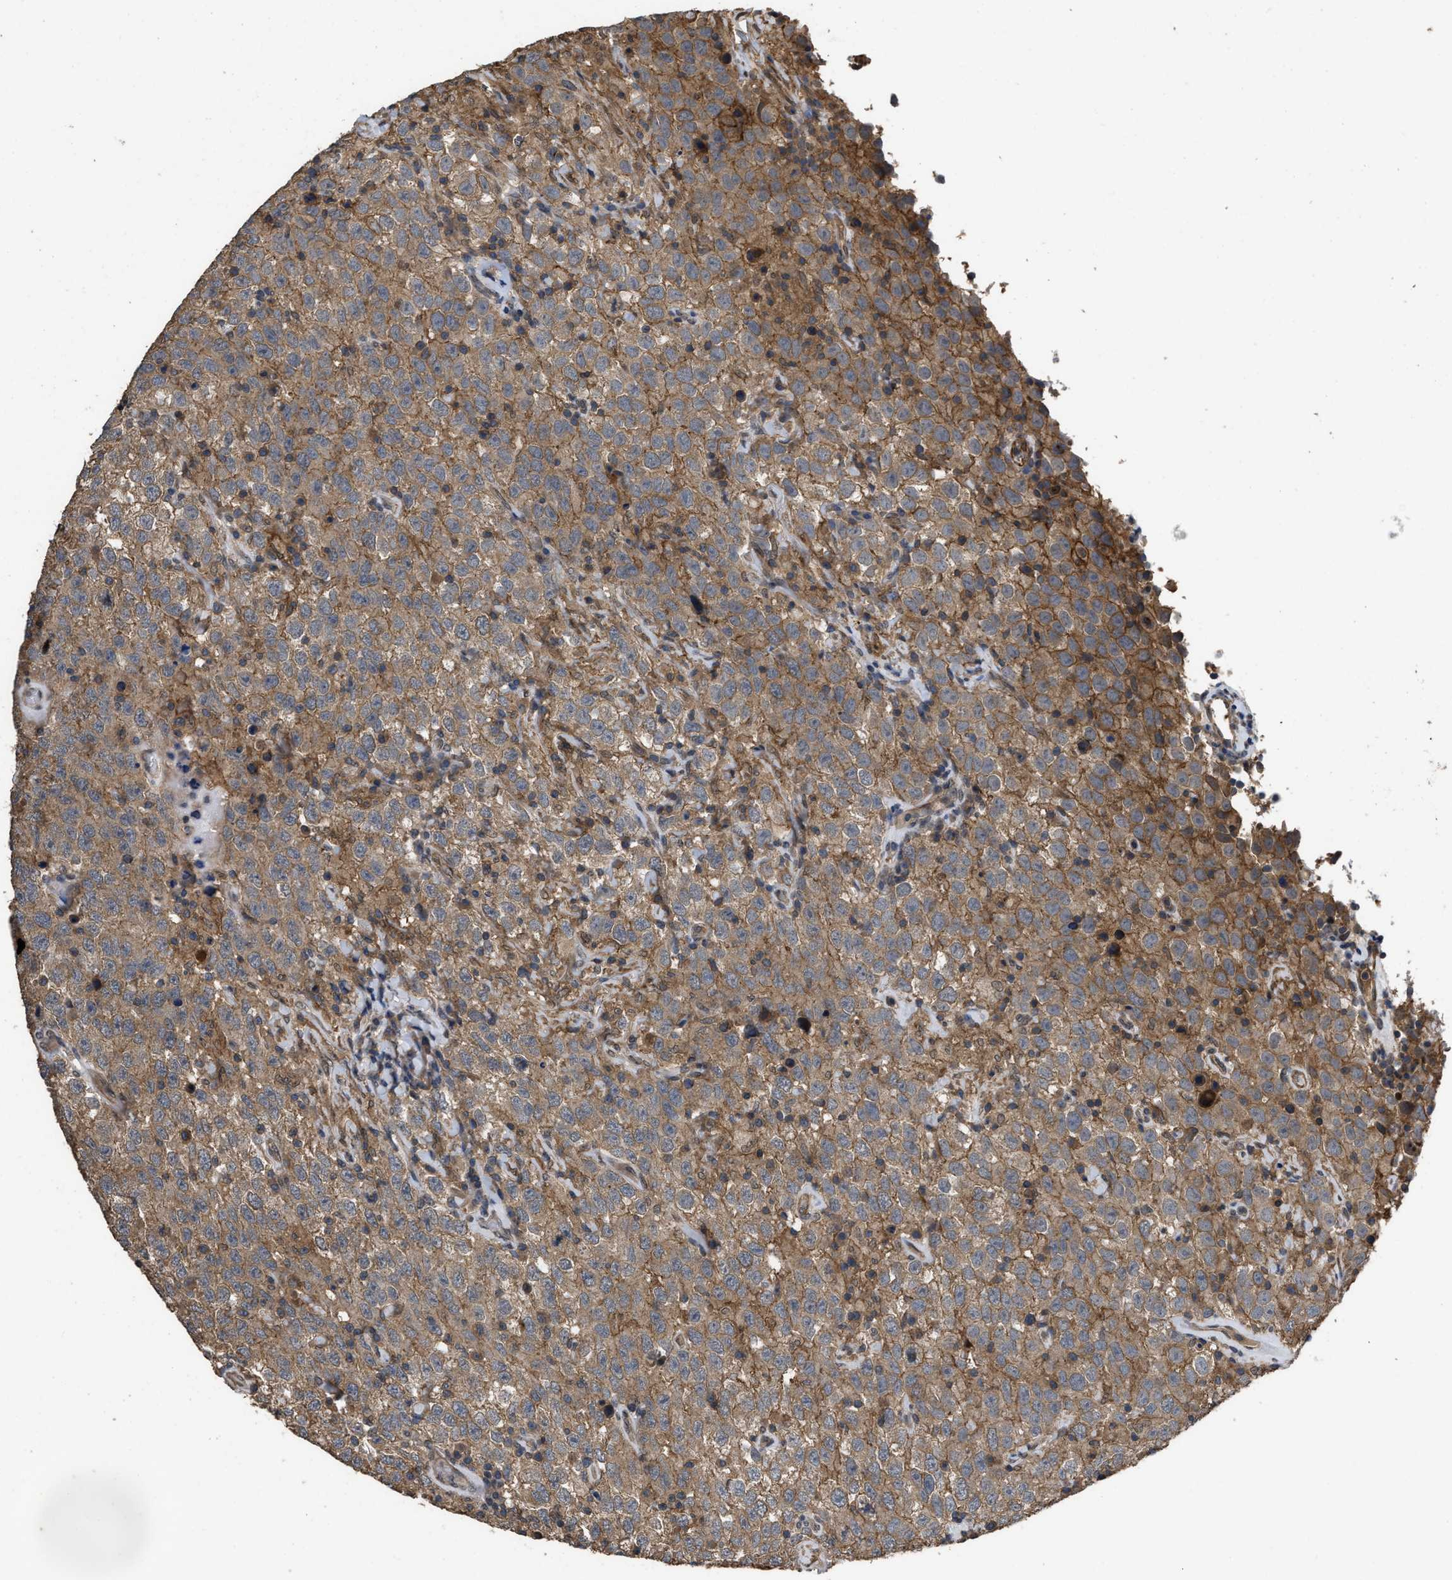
{"staining": {"intensity": "moderate", "quantity": ">75%", "location": "cytoplasmic/membranous"}, "tissue": "testis cancer", "cell_type": "Tumor cells", "image_type": "cancer", "snomed": [{"axis": "morphology", "description": "Seminoma, NOS"}, {"axis": "topography", "description": "Testis"}], "caption": "Testis seminoma stained for a protein (brown) demonstrates moderate cytoplasmic/membranous positive positivity in approximately >75% of tumor cells.", "gene": "UTRN", "patient": {"sex": "male", "age": 41}}